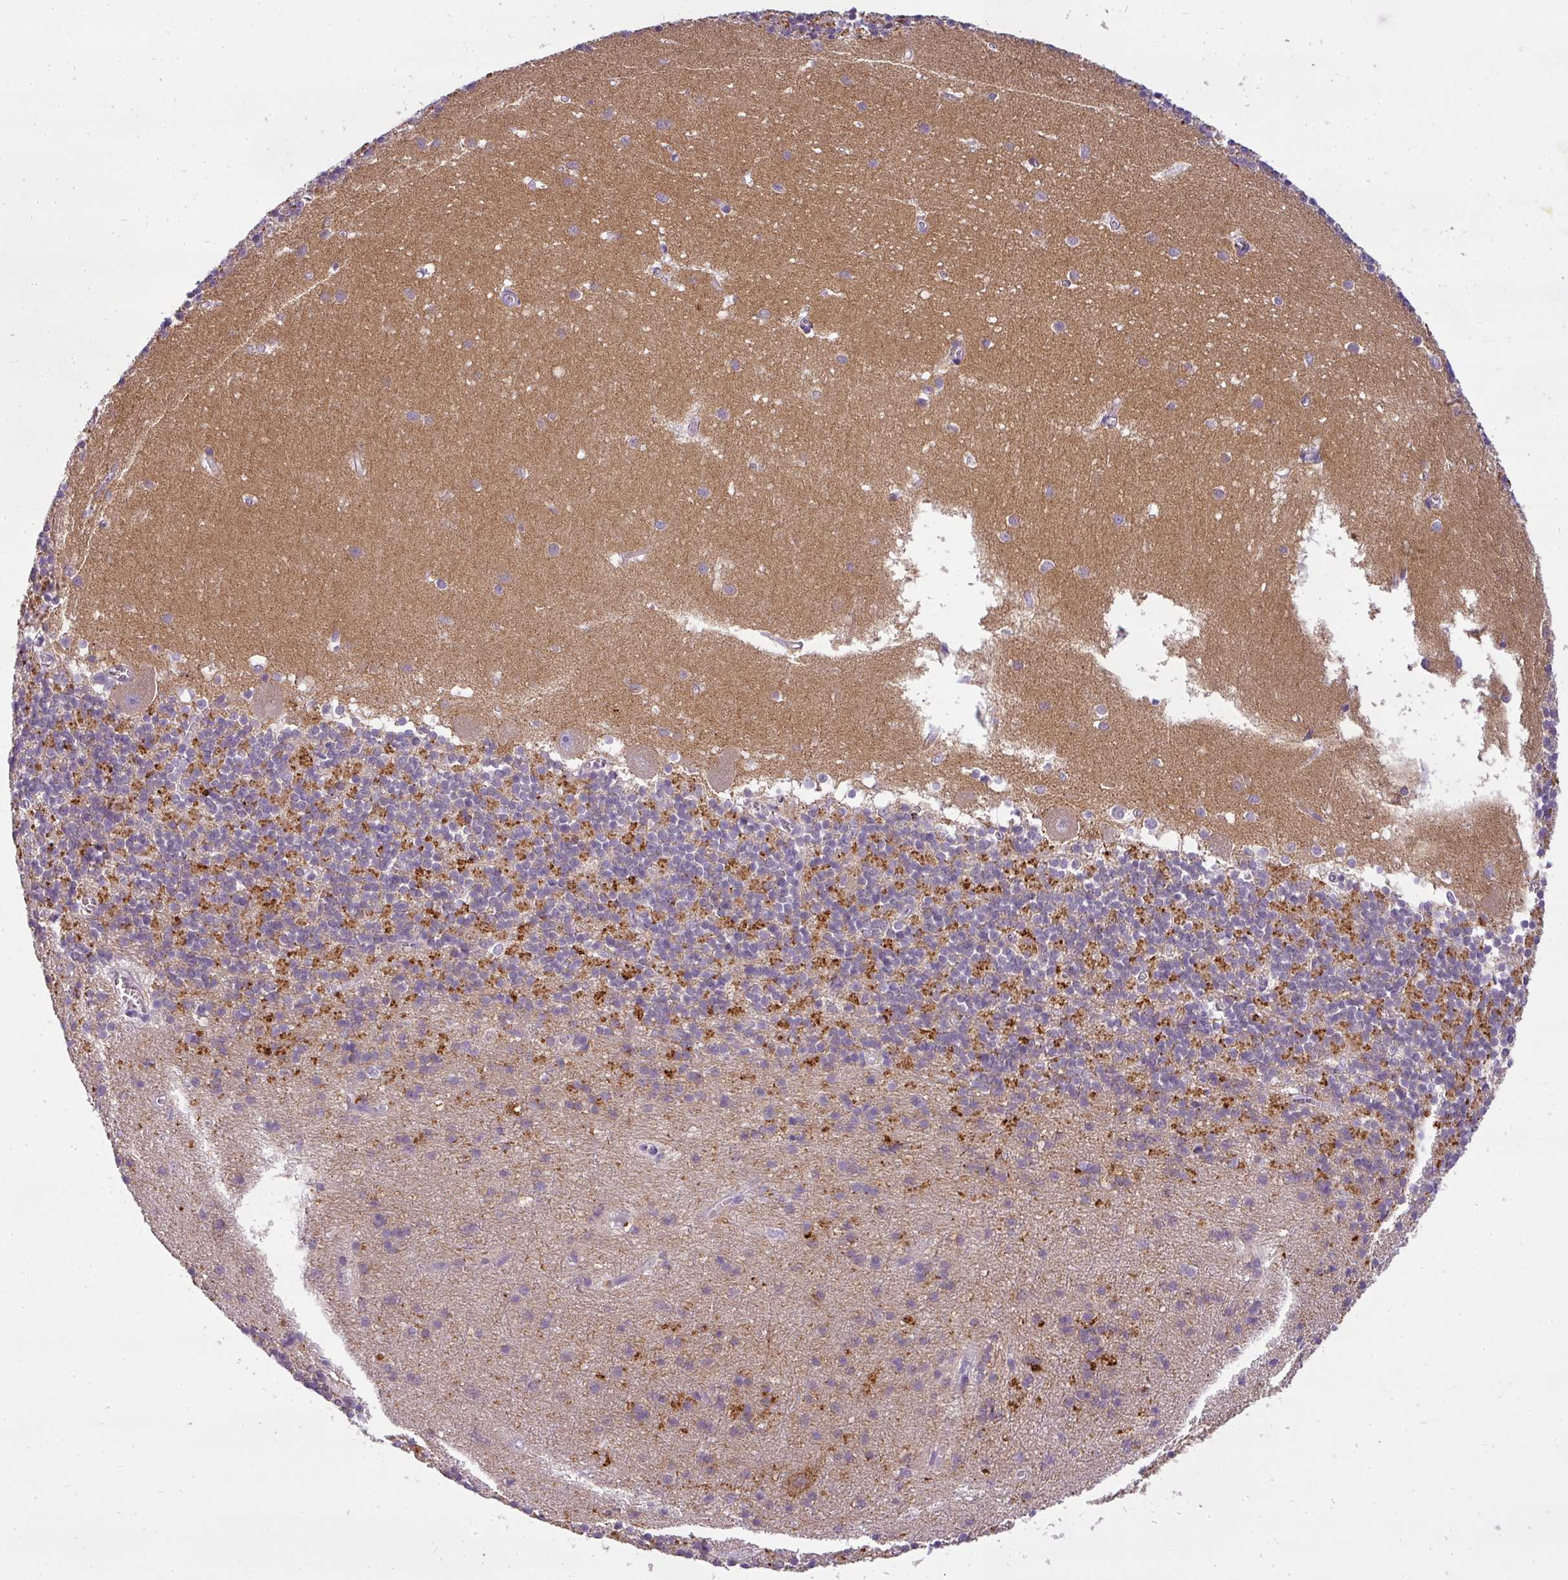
{"staining": {"intensity": "moderate", "quantity": "25%-75%", "location": "cytoplasmic/membranous"}, "tissue": "cerebellum", "cell_type": "Cells in granular layer", "image_type": "normal", "snomed": [{"axis": "morphology", "description": "Normal tissue, NOS"}, {"axis": "topography", "description": "Cerebellum"}], "caption": "DAB immunohistochemical staining of unremarkable human cerebellum shows moderate cytoplasmic/membranous protein staining in approximately 25%-75% of cells in granular layer.", "gene": "ATP6V1D", "patient": {"sex": "male", "age": 54}}